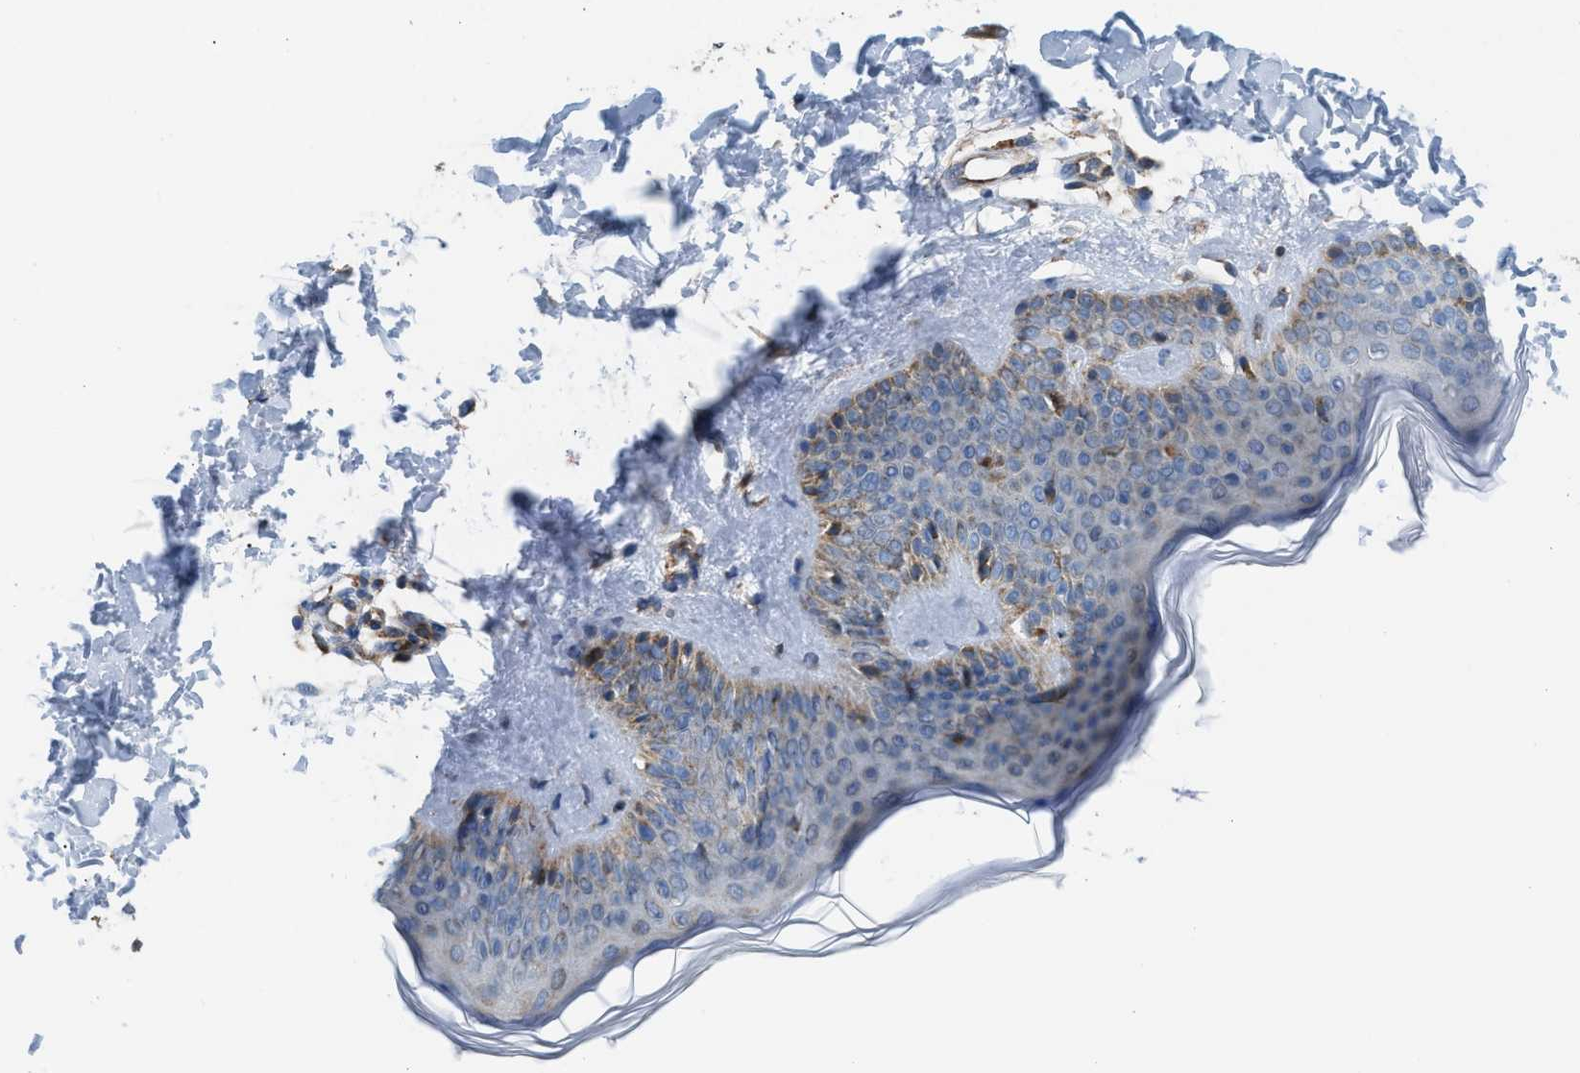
{"staining": {"intensity": "negative", "quantity": "none", "location": "none"}, "tissue": "skin", "cell_type": "Fibroblasts", "image_type": "normal", "snomed": [{"axis": "morphology", "description": "Normal tissue, NOS"}, {"axis": "topography", "description": "Skin"}], "caption": "High power microscopy photomicrograph of an IHC image of normal skin, revealing no significant positivity in fibroblasts.", "gene": "SLC10A3", "patient": {"sex": "male", "age": 30}}